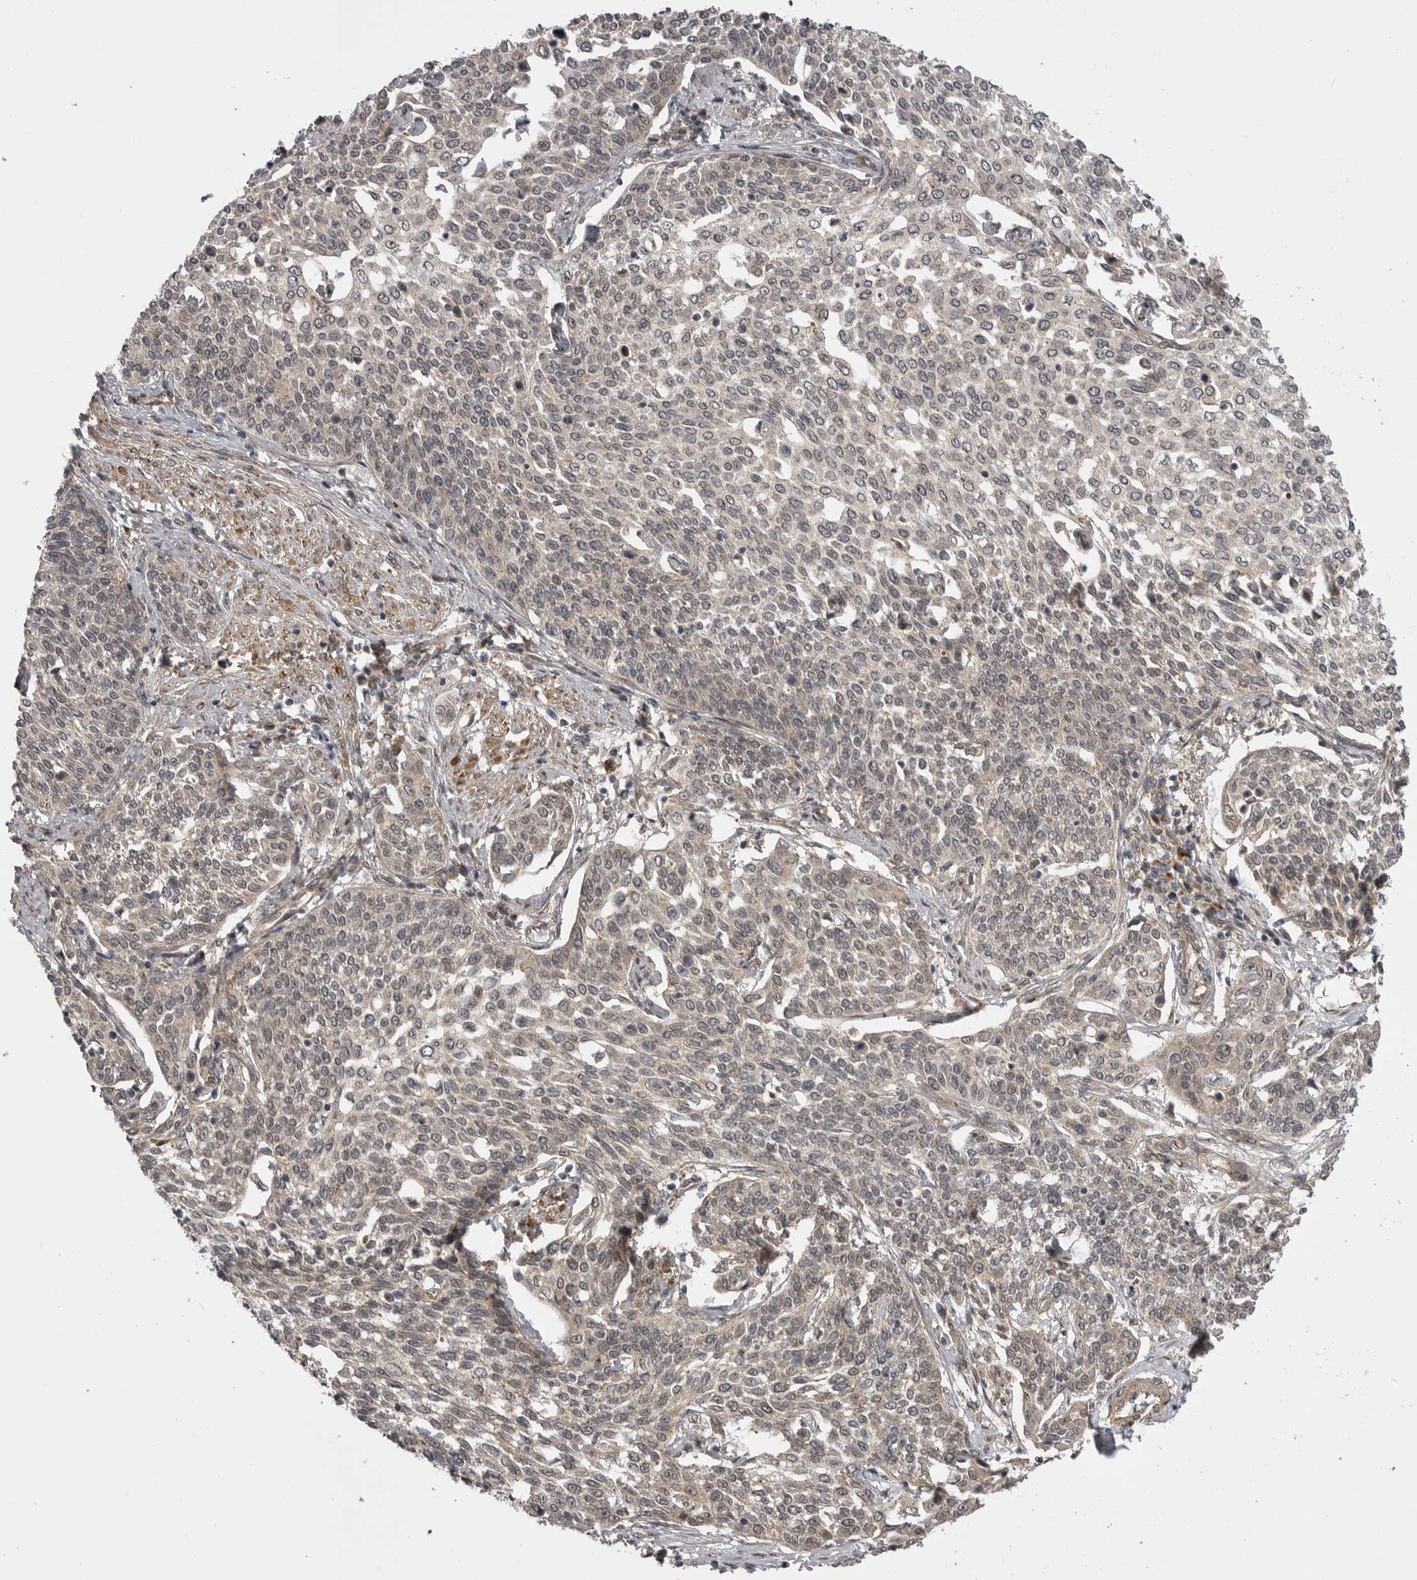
{"staining": {"intensity": "negative", "quantity": "none", "location": "none"}, "tissue": "cervical cancer", "cell_type": "Tumor cells", "image_type": "cancer", "snomed": [{"axis": "morphology", "description": "Squamous cell carcinoma, NOS"}, {"axis": "topography", "description": "Cervix"}], "caption": "Immunohistochemical staining of human squamous cell carcinoma (cervical) displays no significant expression in tumor cells.", "gene": "PDCL", "patient": {"sex": "female", "age": 34}}